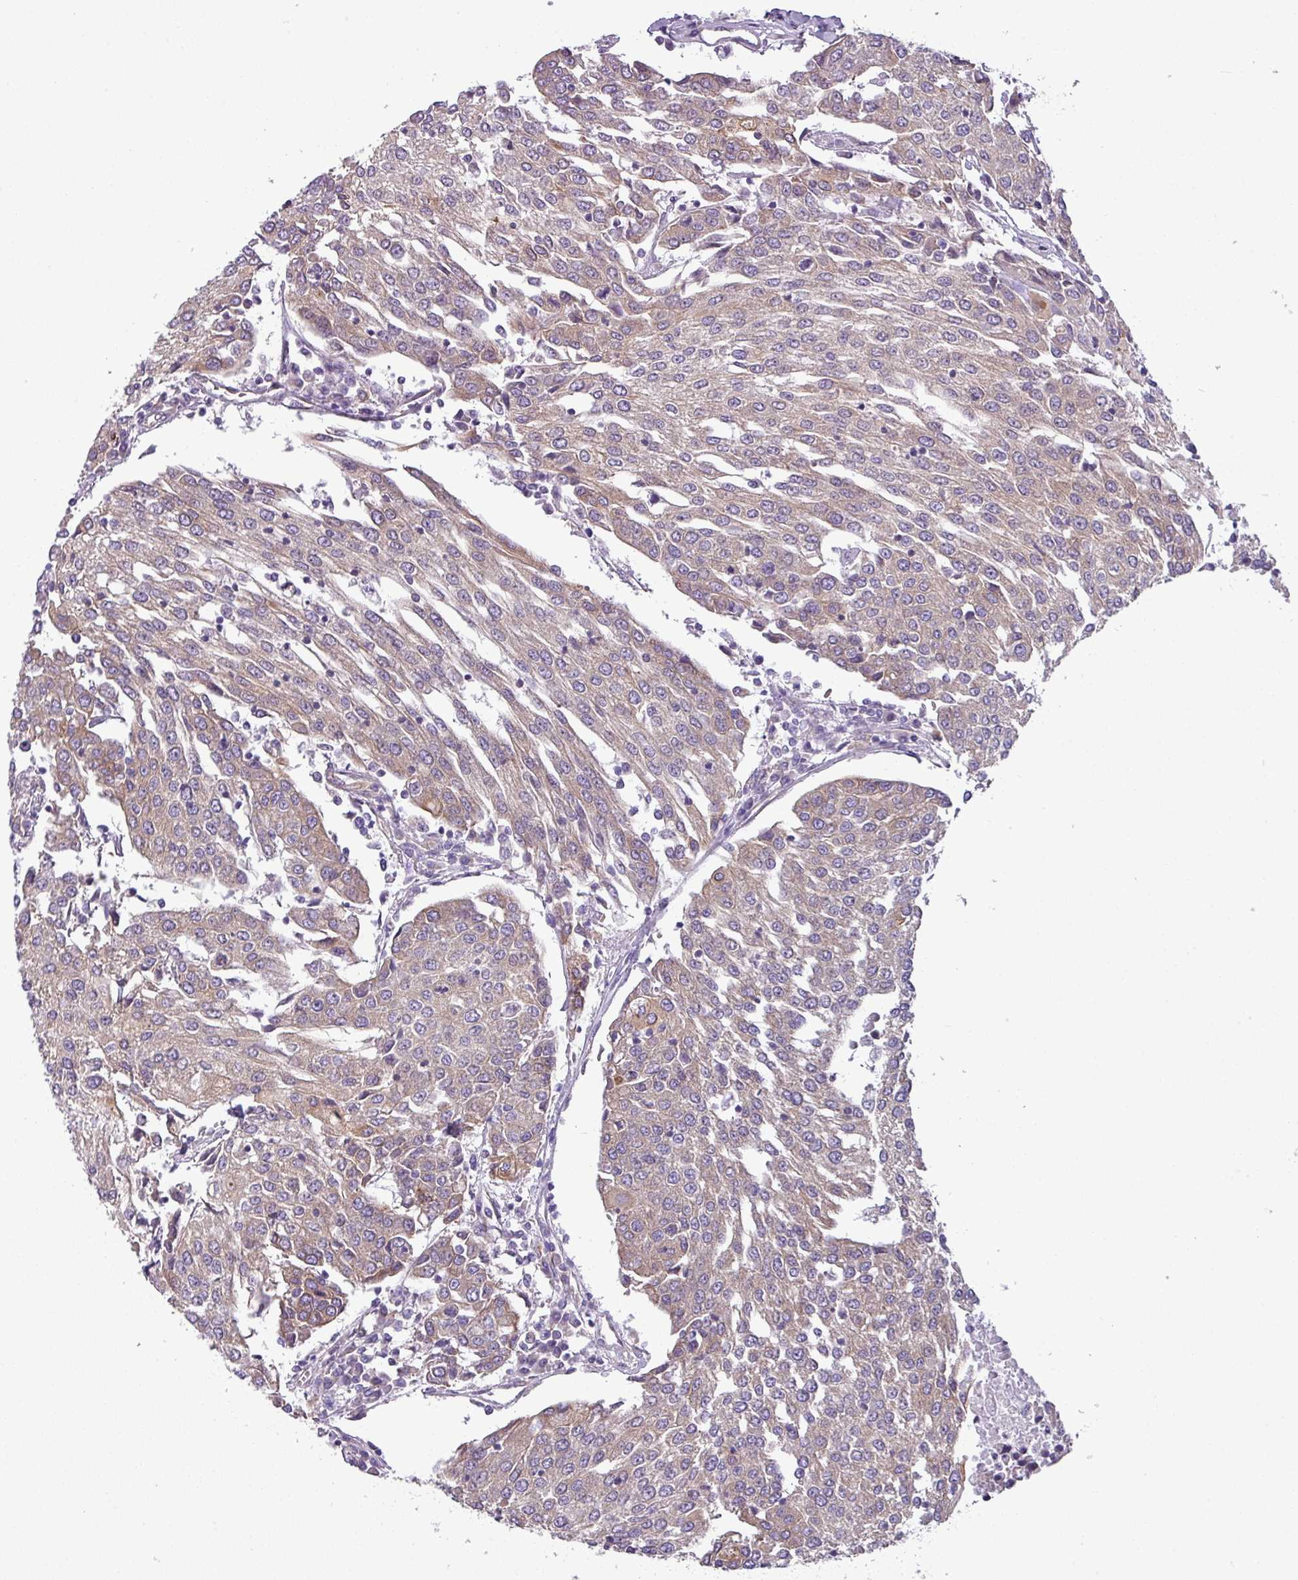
{"staining": {"intensity": "moderate", "quantity": ">75%", "location": "cytoplasmic/membranous"}, "tissue": "urothelial cancer", "cell_type": "Tumor cells", "image_type": "cancer", "snomed": [{"axis": "morphology", "description": "Urothelial carcinoma, High grade"}, {"axis": "topography", "description": "Urinary bladder"}], "caption": "High-grade urothelial carcinoma stained with DAB (3,3'-diaminobenzidine) immunohistochemistry reveals medium levels of moderate cytoplasmic/membranous staining in approximately >75% of tumor cells.", "gene": "TOR1AIP2", "patient": {"sex": "female", "age": 85}}